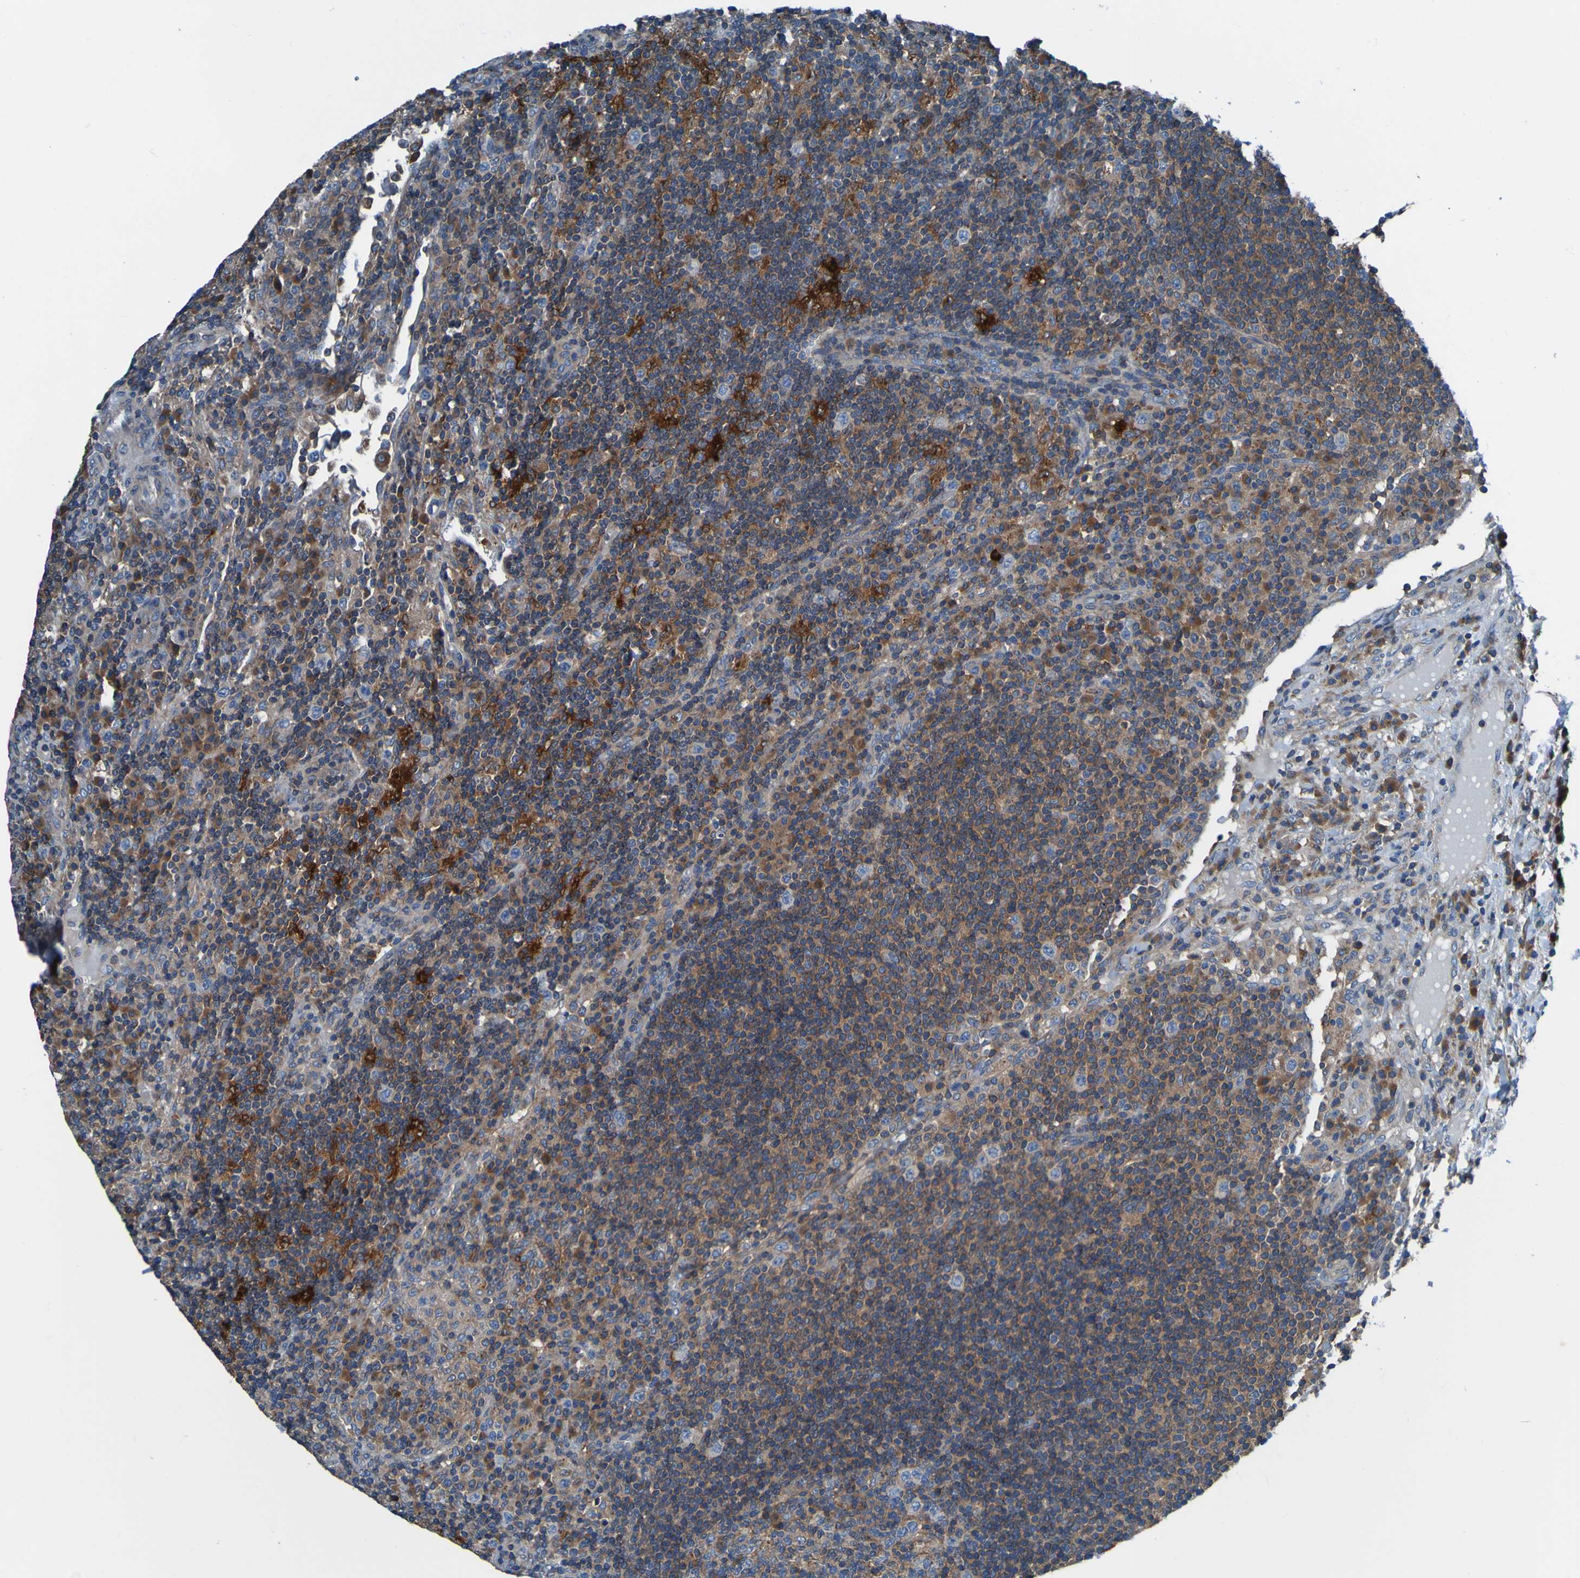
{"staining": {"intensity": "moderate", "quantity": "<25%", "location": "cytoplasmic/membranous"}, "tissue": "lymph node", "cell_type": "Germinal center cells", "image_type": "normal", "snomed": [{"axis": "morphology", "description": "Normal tissue, NOS"}, {"axis": "topography", "description": "Lymph node"}], "caption": "DAB (3,3'-diaminobenzidine) immunohistochemical staining of unremarkable lymph node exhibits moderate cytoplasmic/membranous protein staining in approximately <25% of germinal center cells.", "gene": "RAB5B", "patient": {"sex": "female", "age": 53}}